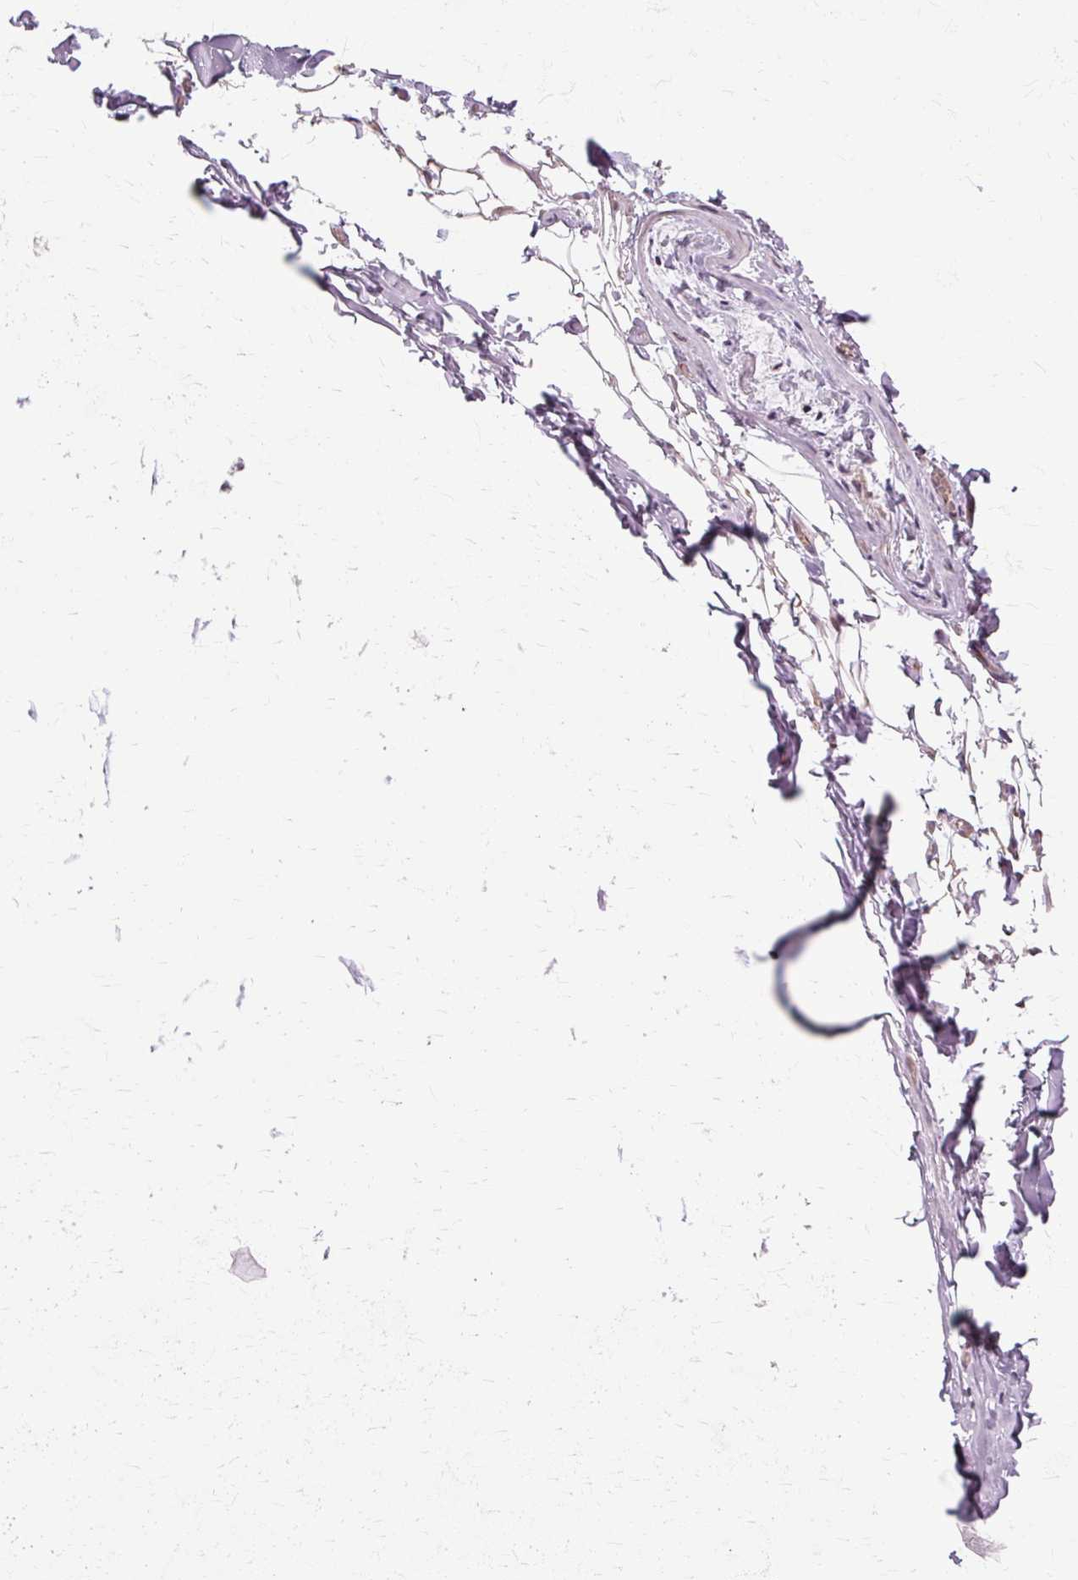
{"staining": {"intensity": "negative", "quantity": "none", "location": "none"}, "tissue": "adipose tissue", "cell_type": "Adipocytes", "image_type": "normal", "snomed": [{"axis": "morphology", "description": "Normal tissue, NOS"}, {"axis": "topography", "description": "Cartilage tissue"}, {"axis": "topography", "description": "Bronchus"}, {"axis": "topography", "description": "Peripheral nerve tissue"}], "caption": "Immunohistochemistry (IHC) histopathology image of normal adipose tissue stained for a protein (brown), which exhibits no staining in adipocytes. (Brightfield microscopy of DAB (3,3'-diaminobenzidine) IHC at high magnification).", "gene": "MMACHC", "patient": {"sex": "male", "age": 67}}